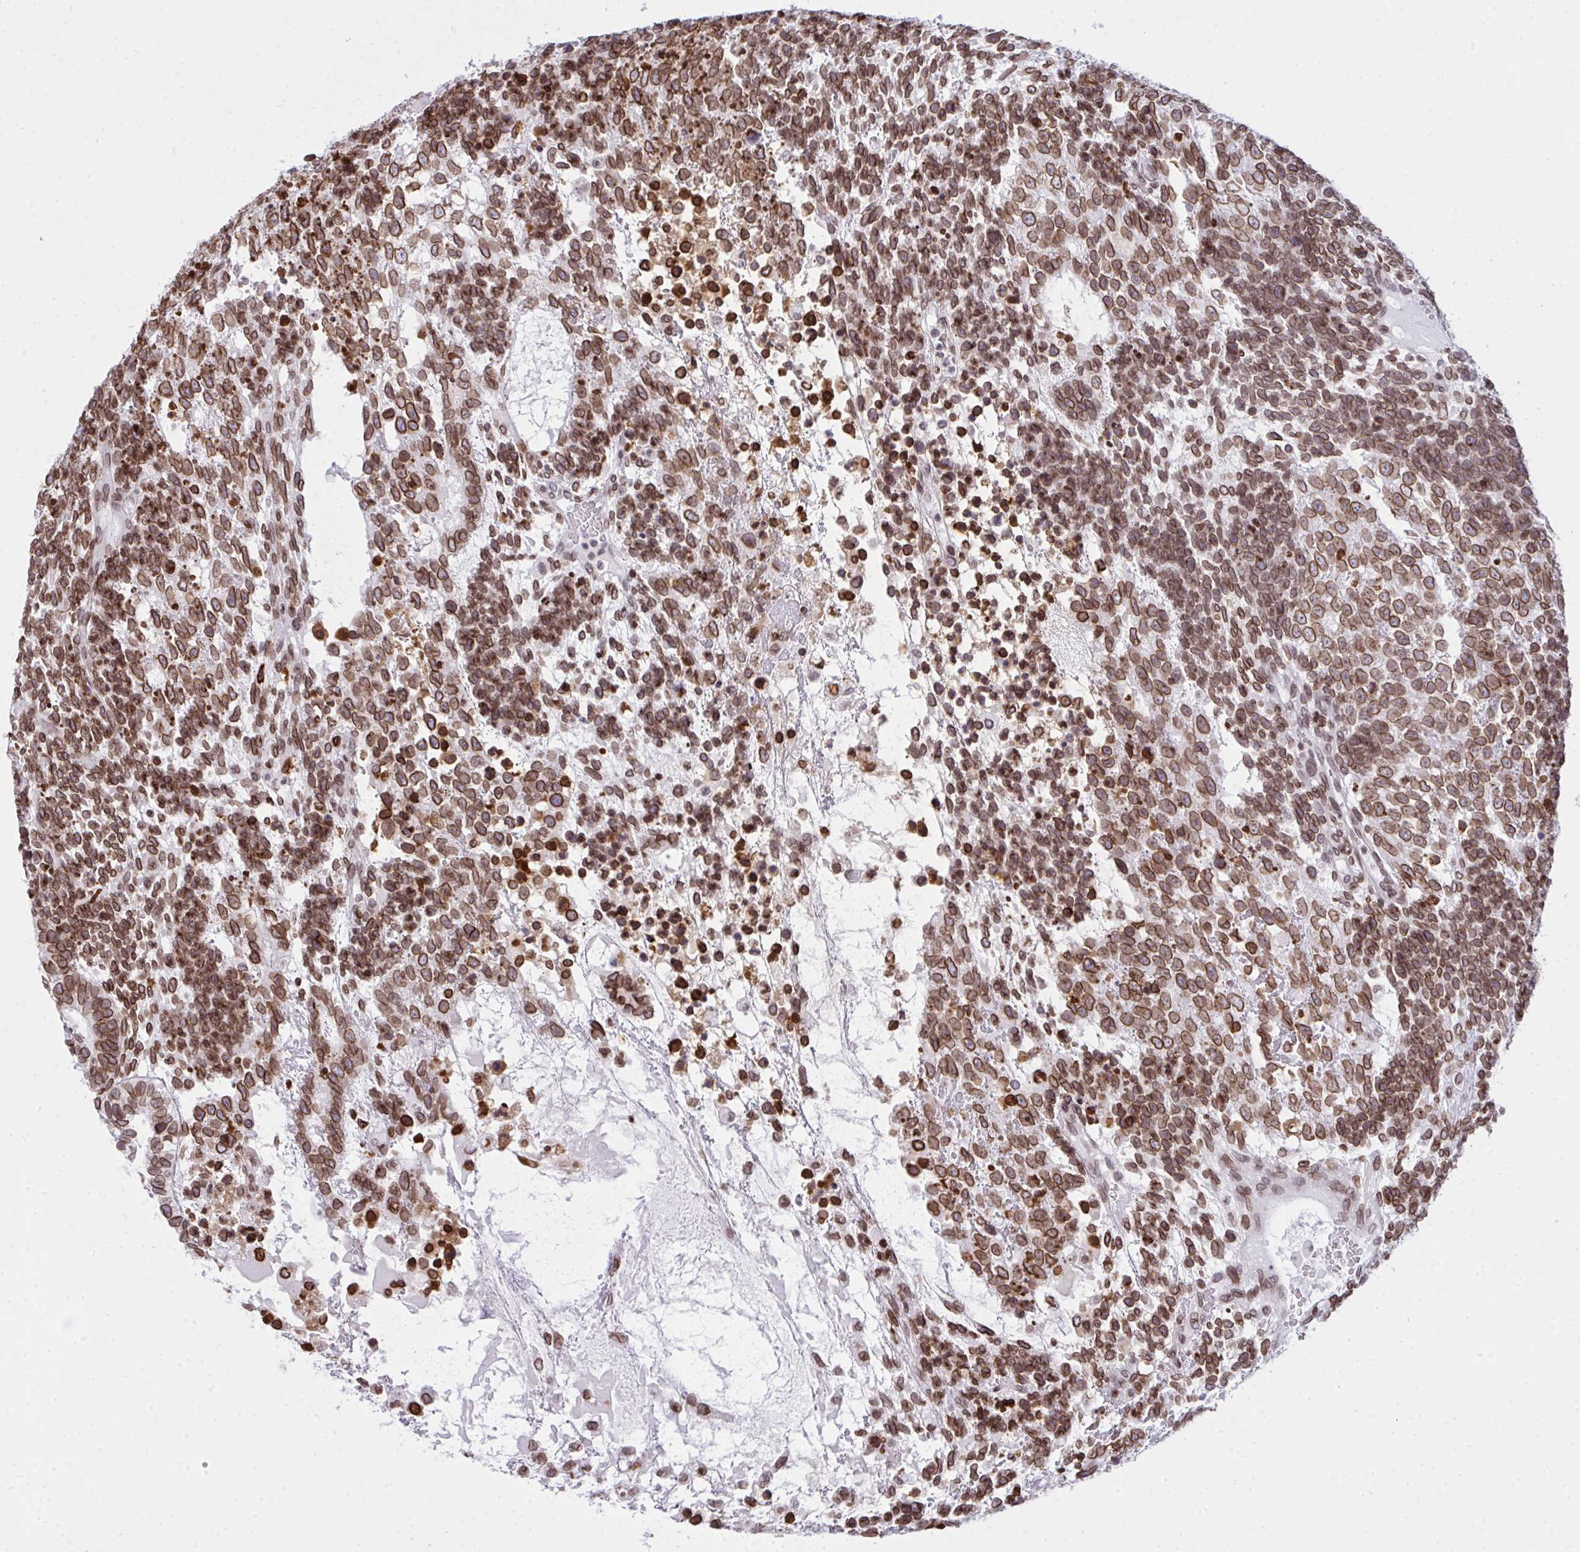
{"staining": {"intensity": "moderate", "quantity": ">75%", "location": "cytoplasmic/membranous,nuclear"}, "tissue": "testis cancer", "cell_type": "Tumor cells", "image_type": "cancer", "snomed": [{"axis": "morphology", "description": "Carcinoma, Embryonal, NOS"}, {"axis": "topography", "description": "Testis"}], "caption": "Testis embryonal carcinoma tissue shows moderate cytoplasmic/membranous and nuclear positivity in approximately >75% of tumor cells, visualized by immunohistochemistry. The staining was performed using DAB to visualize the protein expression in brown, while the nuclei were stained in blue with hematoxylin (Magnification: 20x).", "gene": "LMNB2", "patient": {"sex": "male", "age": 23}}